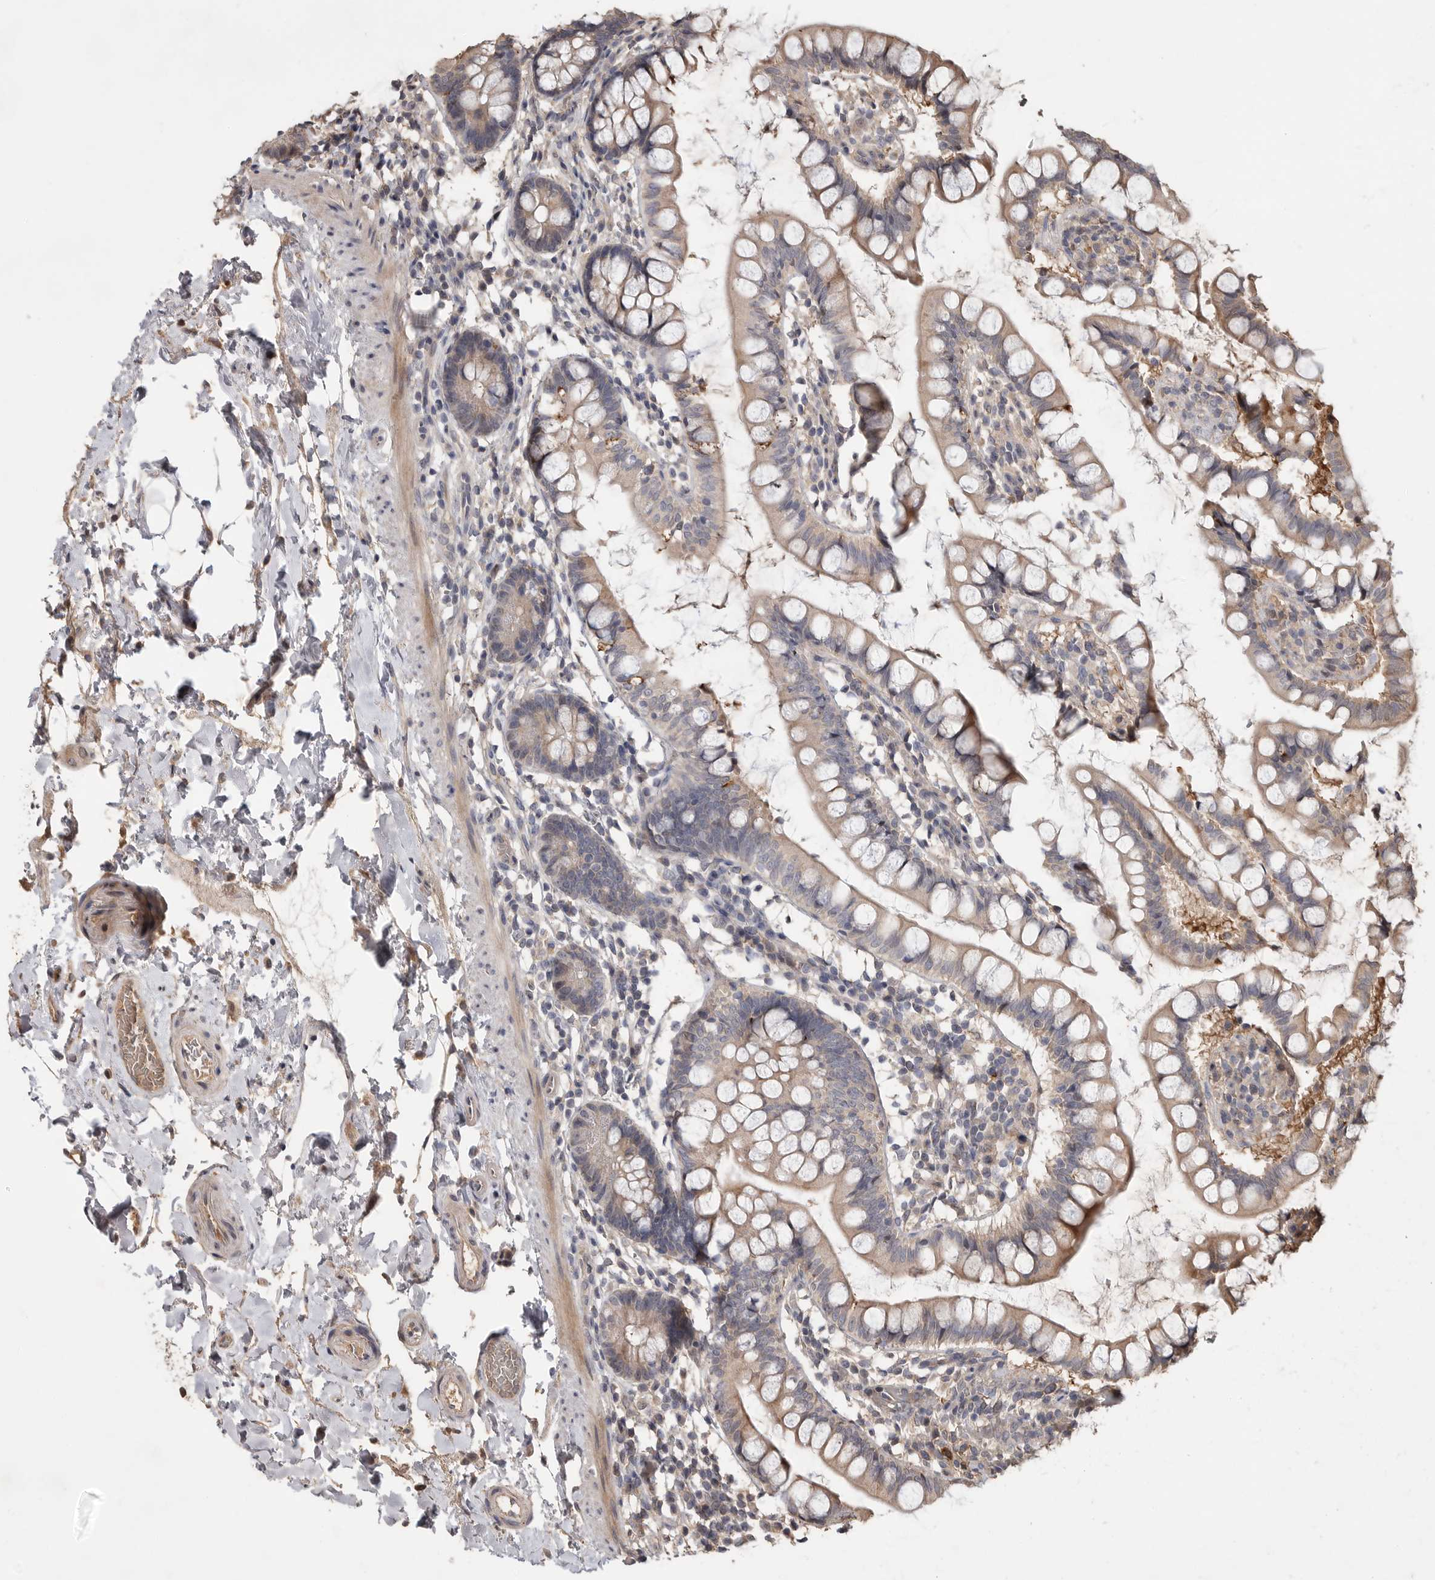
{"staining": {"intensity": "weak", "quantity": "<25%", "location": "cytoplasmic/membranous"}, "tissue": "small intestine", "cell_type": "Glandular cells", "image_type": "normal", "snomed": [{"axis": "morphology", "description": "Normal tissue, NOS"}, {"axis": "topography", "description": "Small intestine"}], "caption": "Immunohistochemistry image of benign small intestine: small intestine stained with DAB (3,3'-diaminobenzidine) displays no significant protein positivity in glandular cells.", "gene": "VN1R4", "patient": {"sex": "female", "age": 84}}